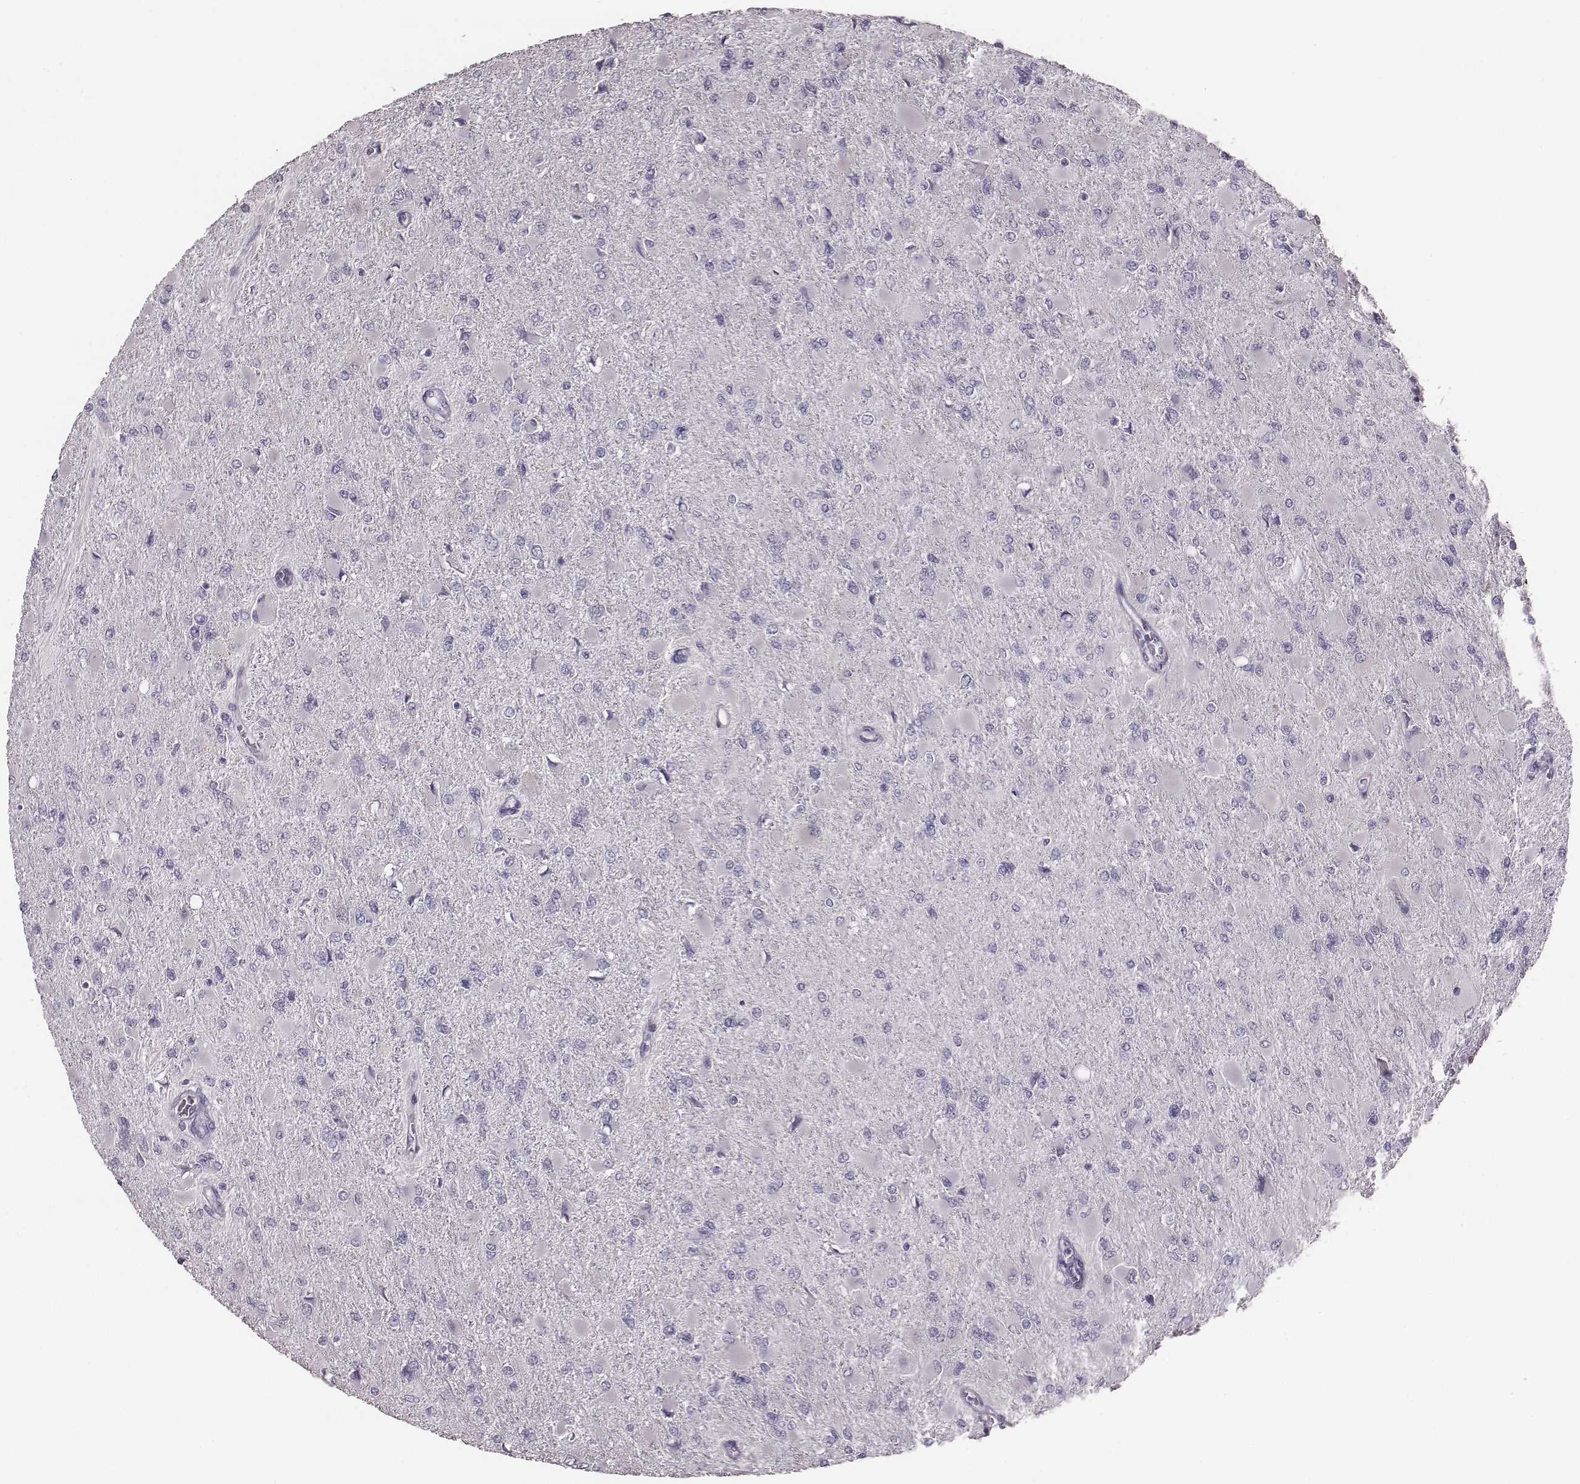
{"staining": {"intensity": "negative", "quantity": "none", "location": "none"}, "tissue": "glioma", "cell_type": "Tumor cells", "image_type": "cancer", "snomed": [{"axis": "morphology", "description": "Glioma, malignant, High grade"}, {"axis": "topography", "description": "Cerebral cortex"}], "caption": "Immunohistochemical staining of glioma exhibits no significant expression in tumor cells.", "gene": "PDE8B", "patient": {"sex": "female", "age": 36}}